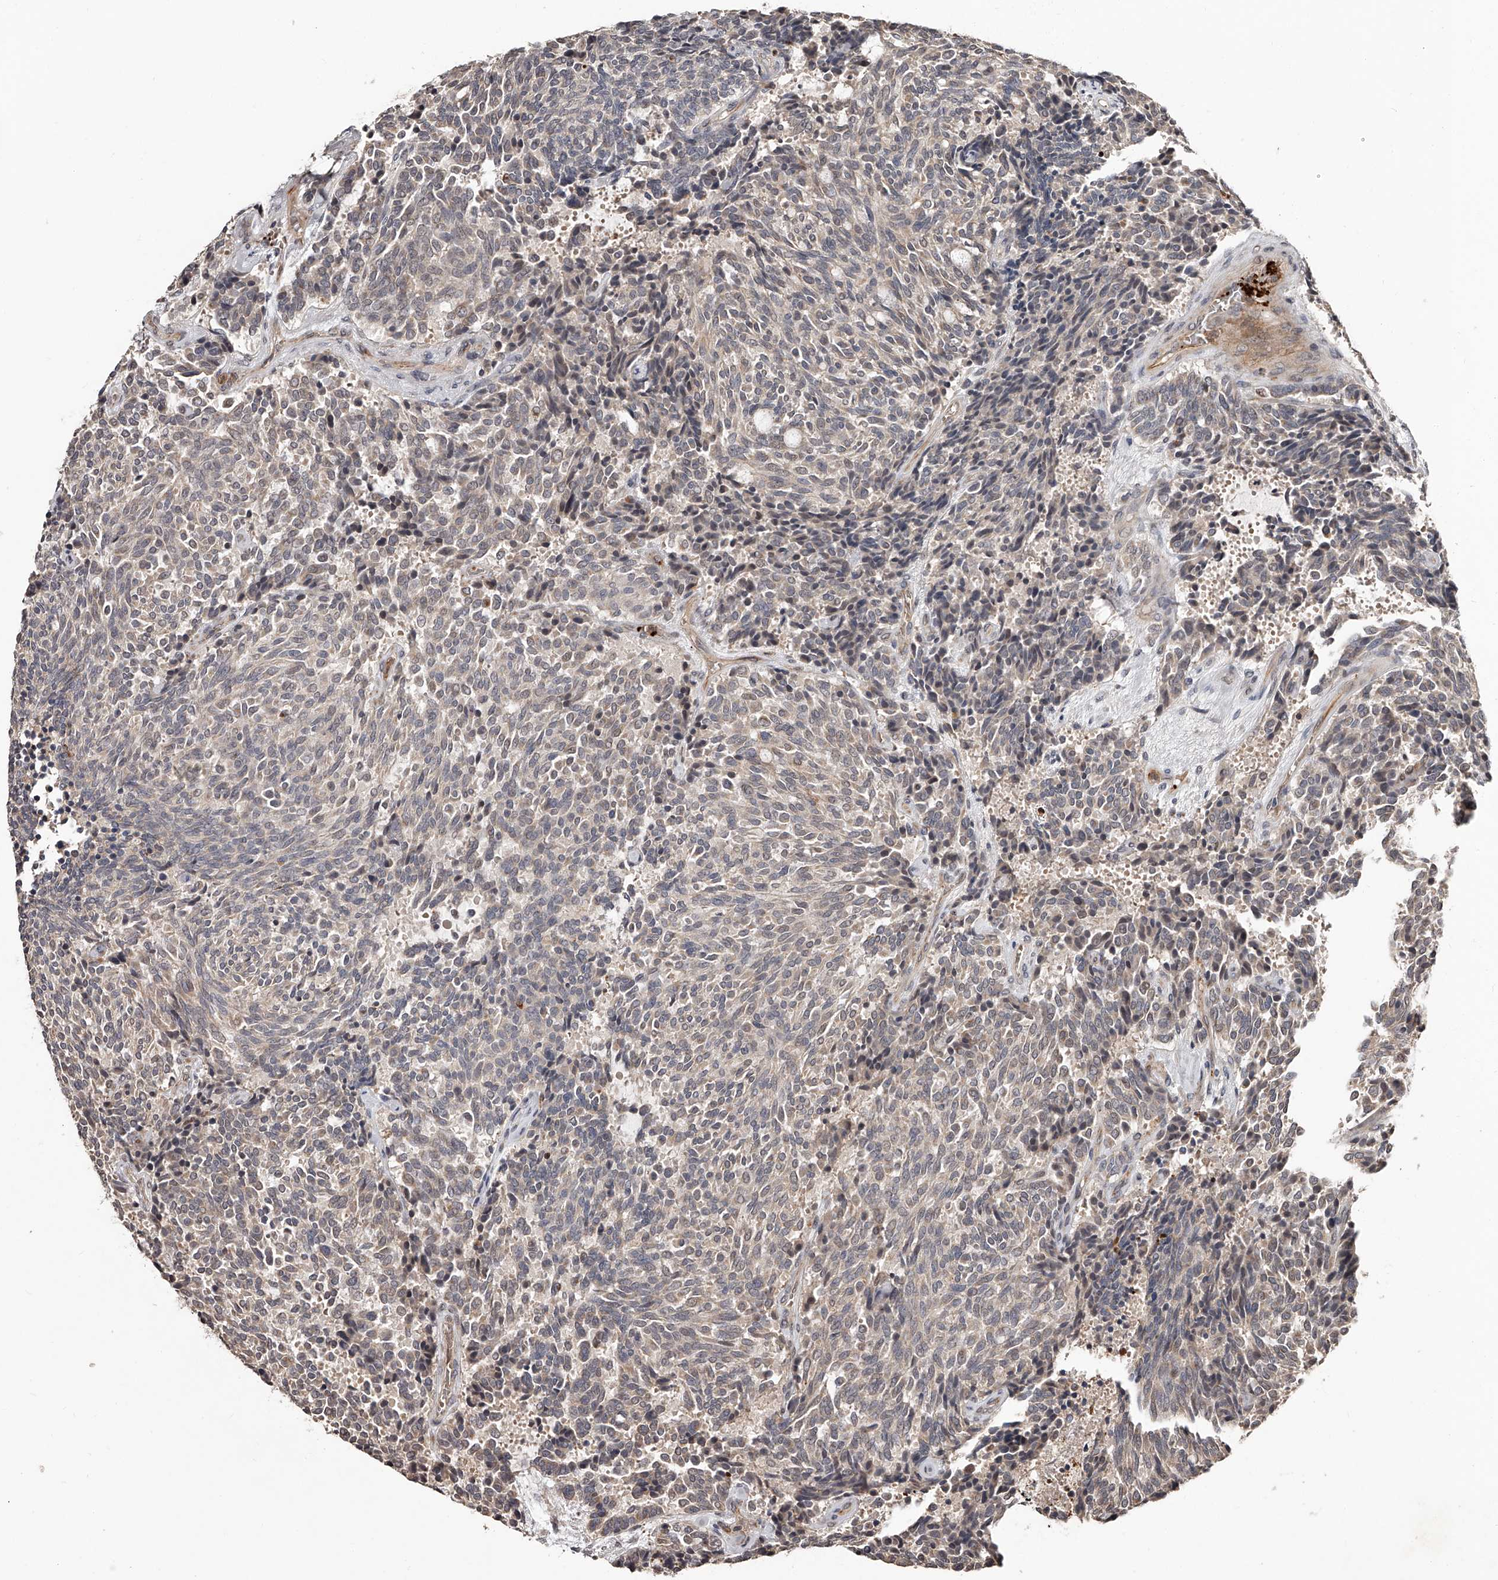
{"staining": {"intensity": "weak", "quantity": "<25%", "location": "cytoplasmic/membranous"}, "tissue": "carcinoid", "cell_type": "Tumor cells", "image_type": "cancer", "snomed": [{"axis": "morphology", "description": "Carcinoid, malignant, NOS"}, {"axis": "topography", "description": "Pancreas"}], "caption": "Tumor cells are negative for protein expression in human carcinoid.", "gene": "URGCP", "patient": {"sex": "female", "age": 54}}